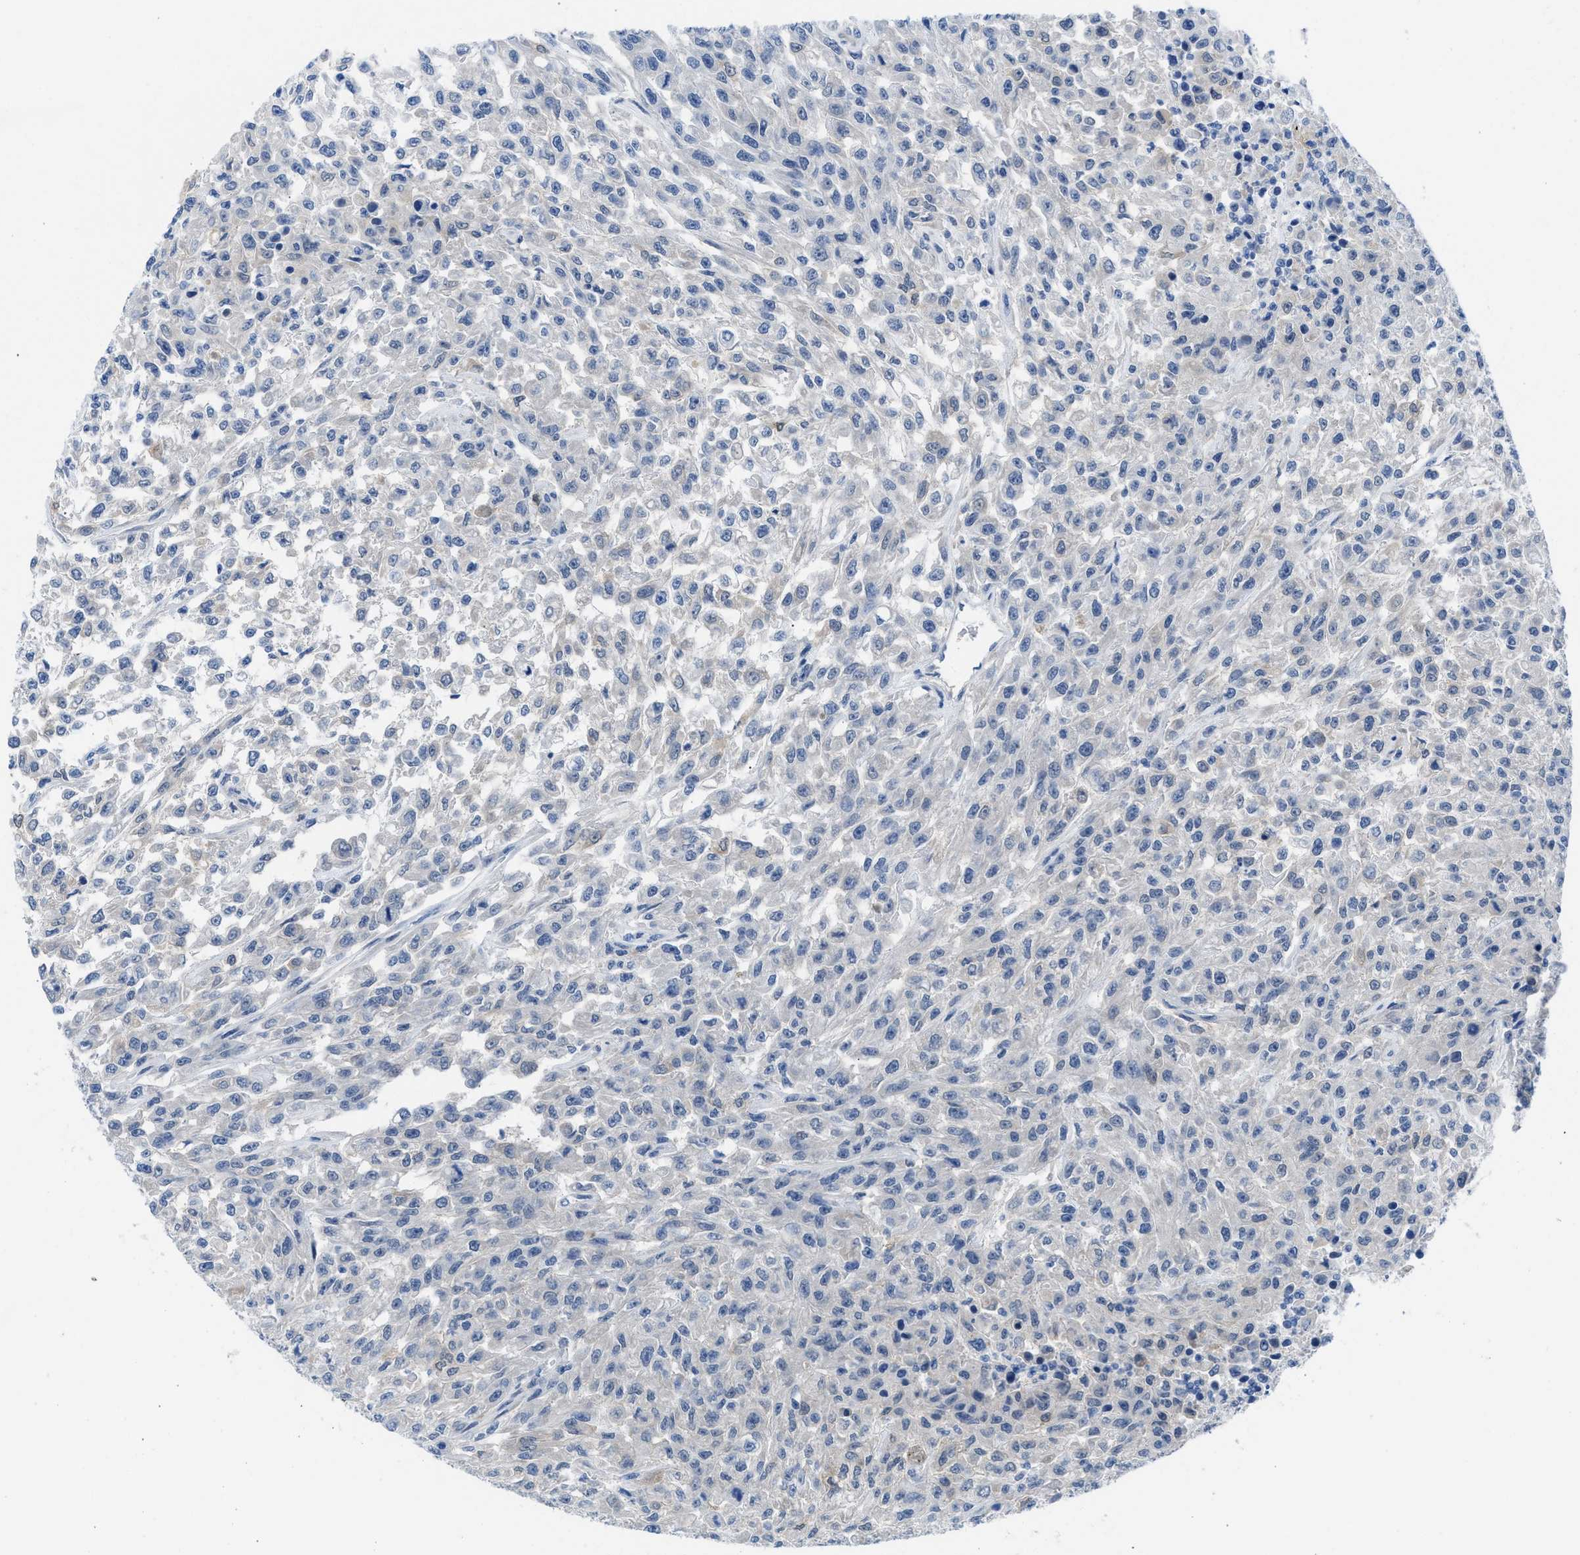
{"staining": {"intensity": "negative", "quantity": "none", "location": "none"}, "tissue": "urothelial cancer", "cell_type": "Tumor cells", "image_type": "cancer", "snomed": [{"axis": "morphology", "description": "Urothelial carcinoma, High grade"}, {"axis": "topography", "description": "Urinary bladder"}], "caption": "This is an immunohistochemistry (IHC) histopathology image of human urothelial cancer. There is no positivity in tumor cells.", "gene": "CBR1", "patient": {"sex": "male", "age": 46}}